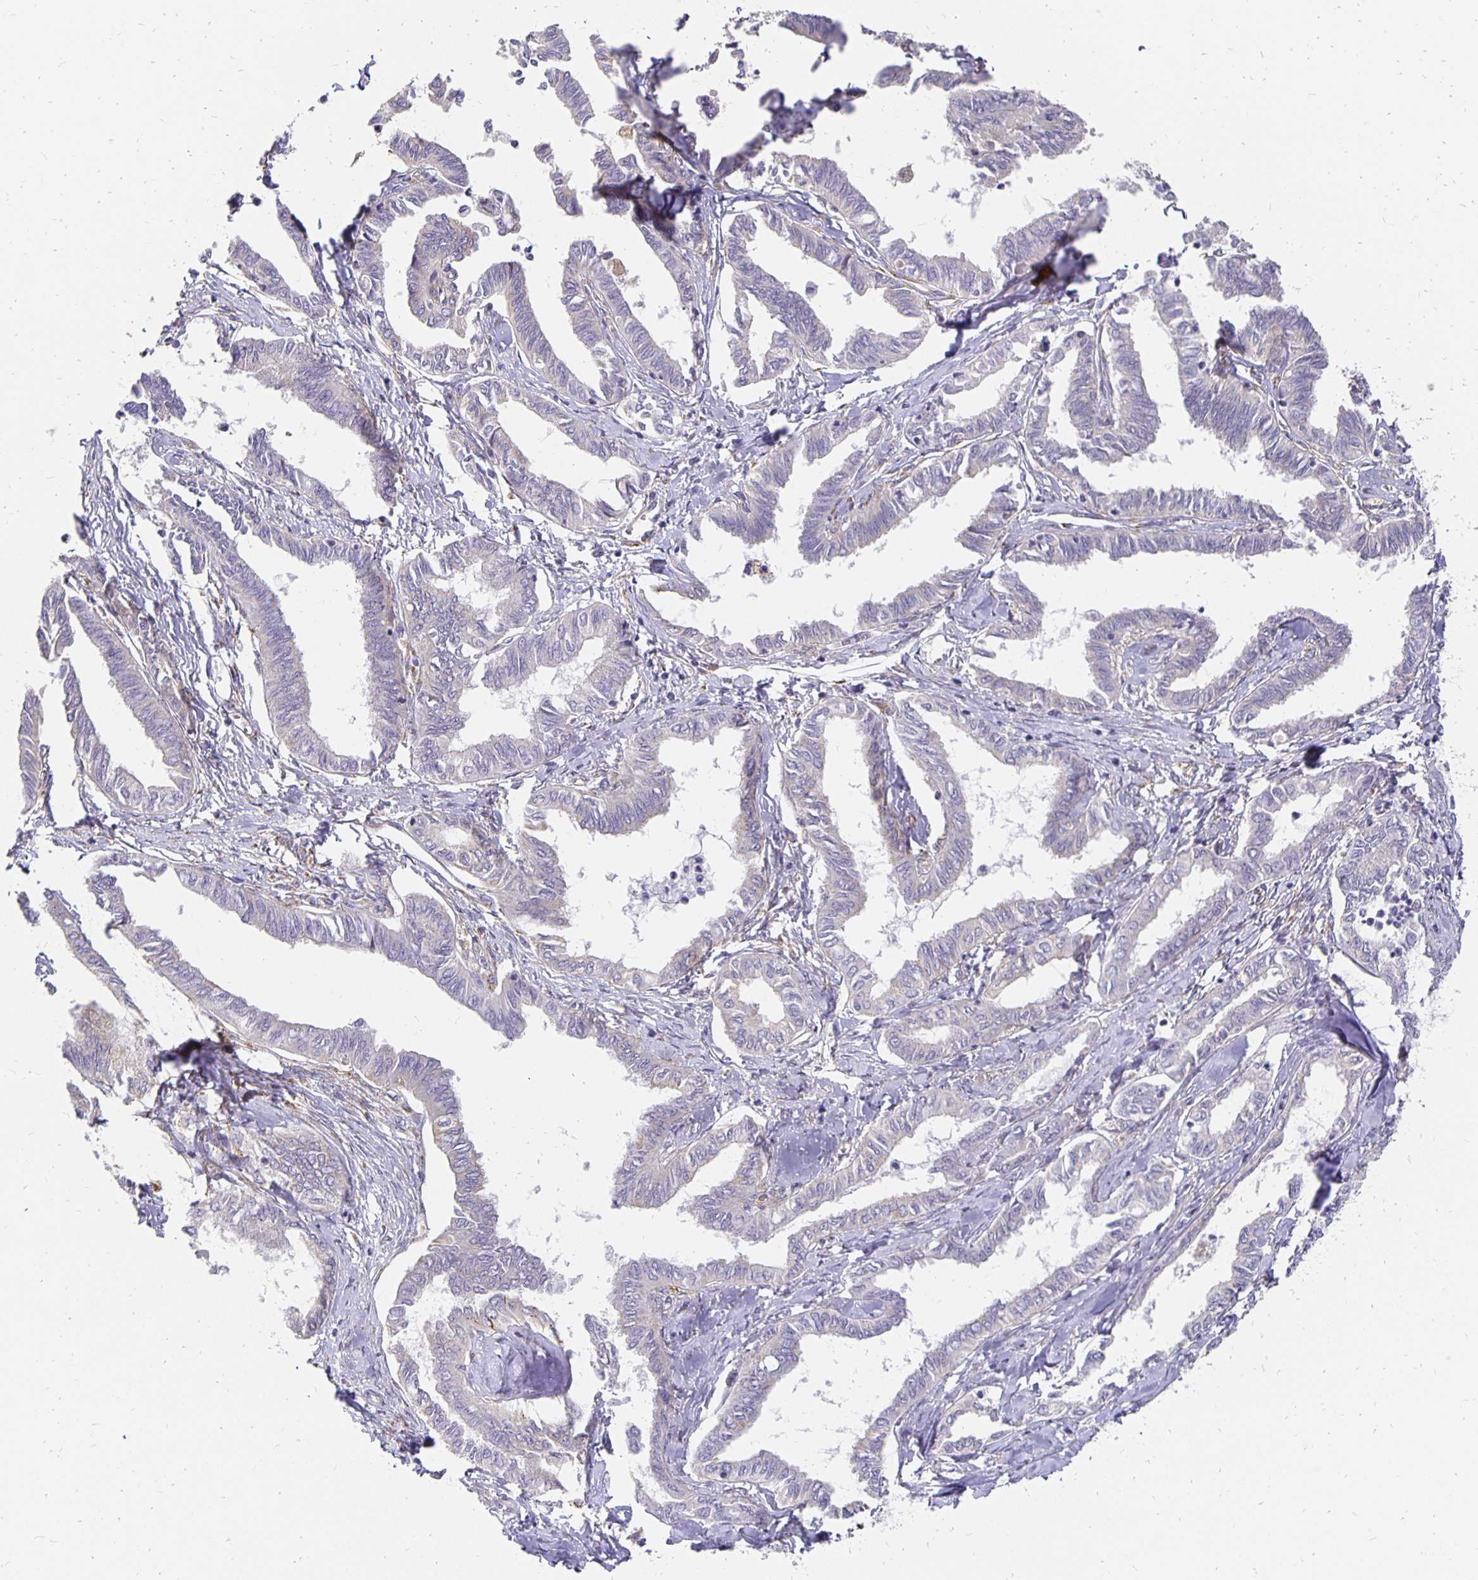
{"staining": {"intensity": "negative", "quantity": "none", "location": "none"}, "tissue": "ovarian cancer", "cell_type": "Tumor cells", "image_type": "cancer", "snomed": [{"axis": "morphology", "description": "Carcinoma, endometroid"}, {"axis": "topography", "description": "Ovary"}], "caption": "A photomicrograph of ovarian endometroid carcinoma stained for a protein demonstrates no brown staining in tumor cells.", "gene": "PLOD1", "patient": {"sex": "female", "age": 70}}